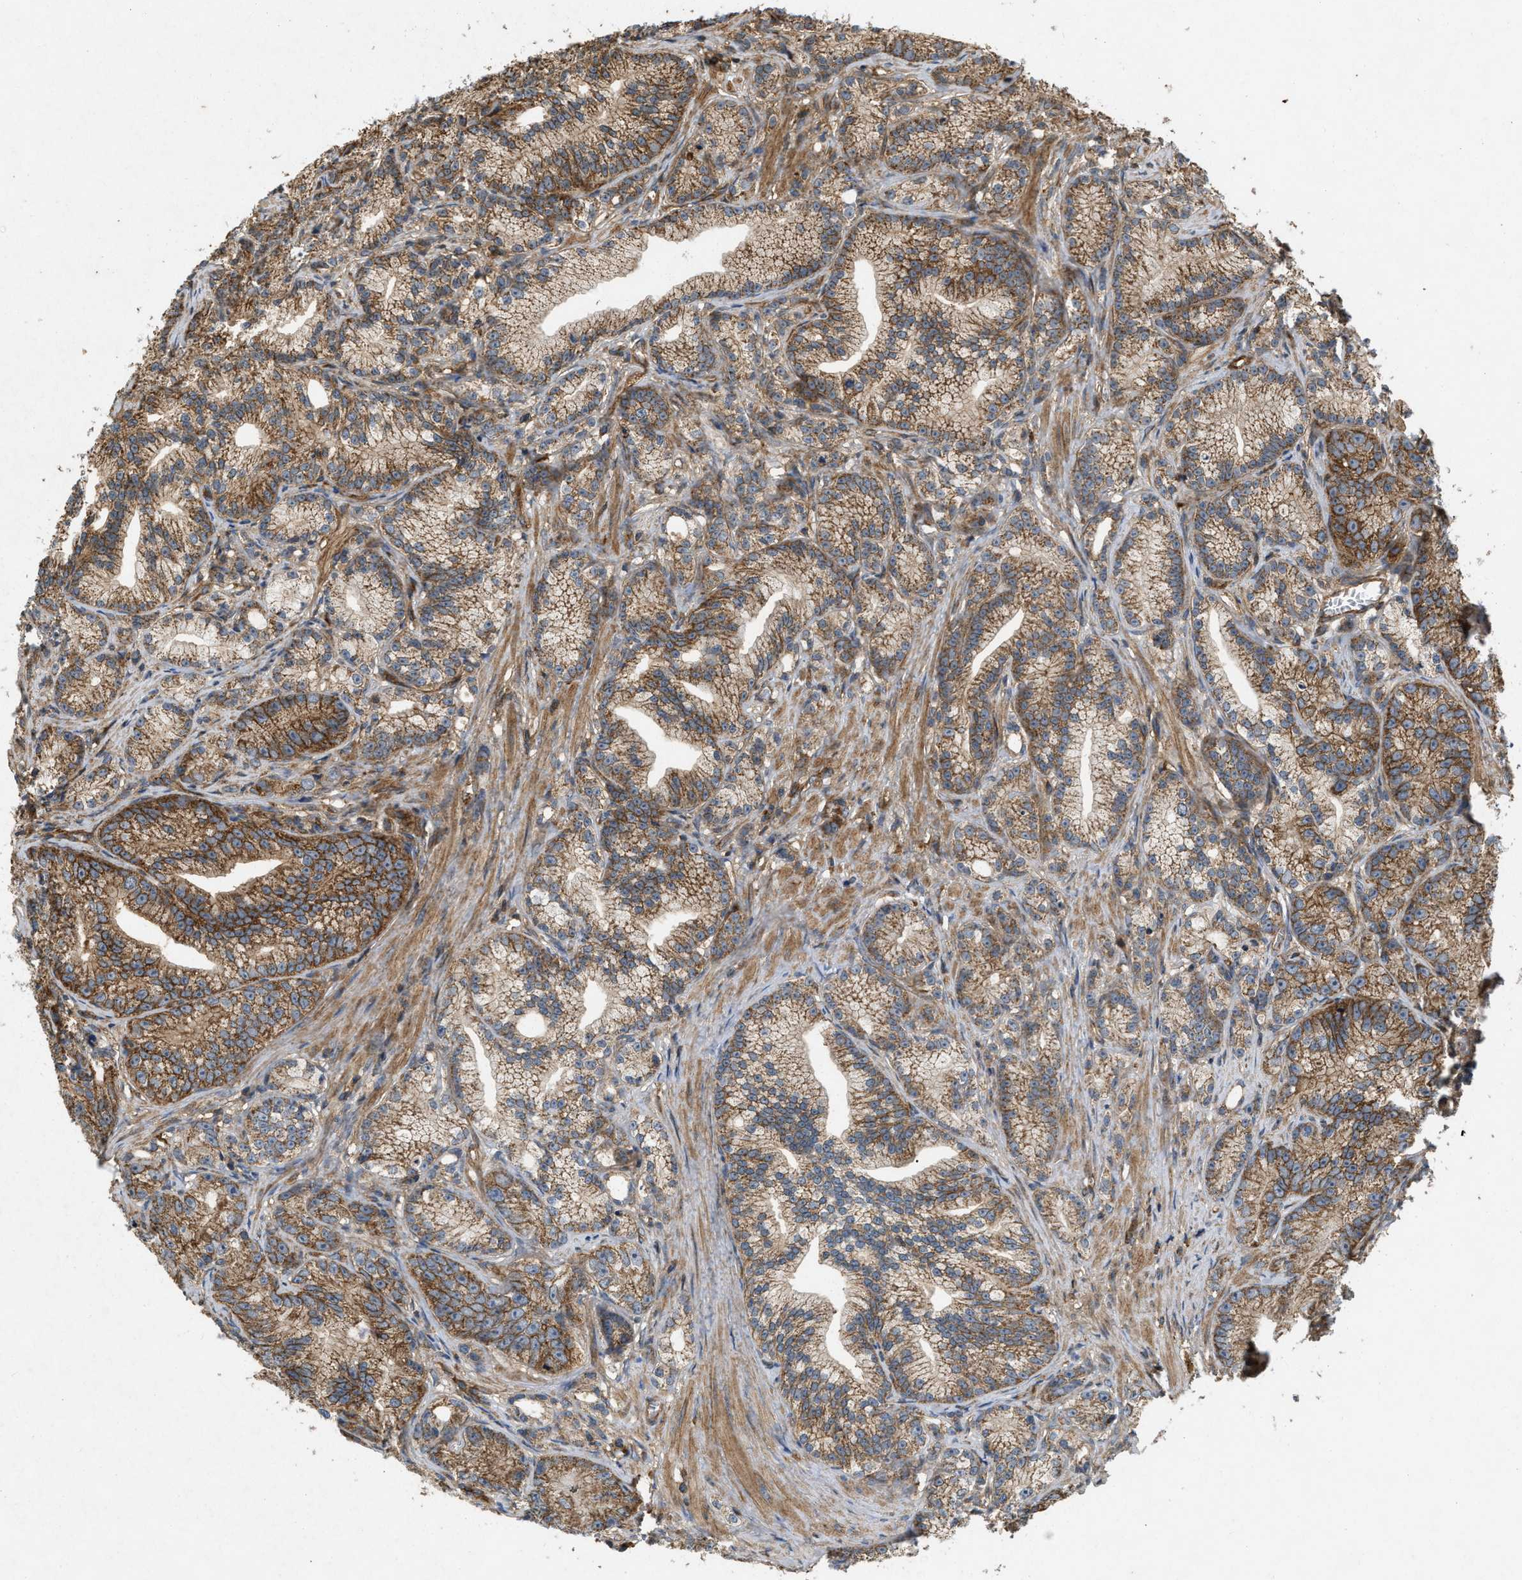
{"staining": {"intensity": "moderate", "quantity": ">75%", "location": "cytoplasmic/membranous"}, "tissue": "prostate cancer", "cell_type": "Tumor cells", "image_type": "cancer", "snomed": [{"axis": "morphology", "description": "Adenocarcinoma, Low grade"}, {"axis": "topography", "description": "Prostate"}], "caption": "A brown stain highlights moderate cytoplasmic/membranous staining of a protein in prostate cancer tumor cells.", "gene": "GNB4", "patient": {"sex": "male", "age": 89}}